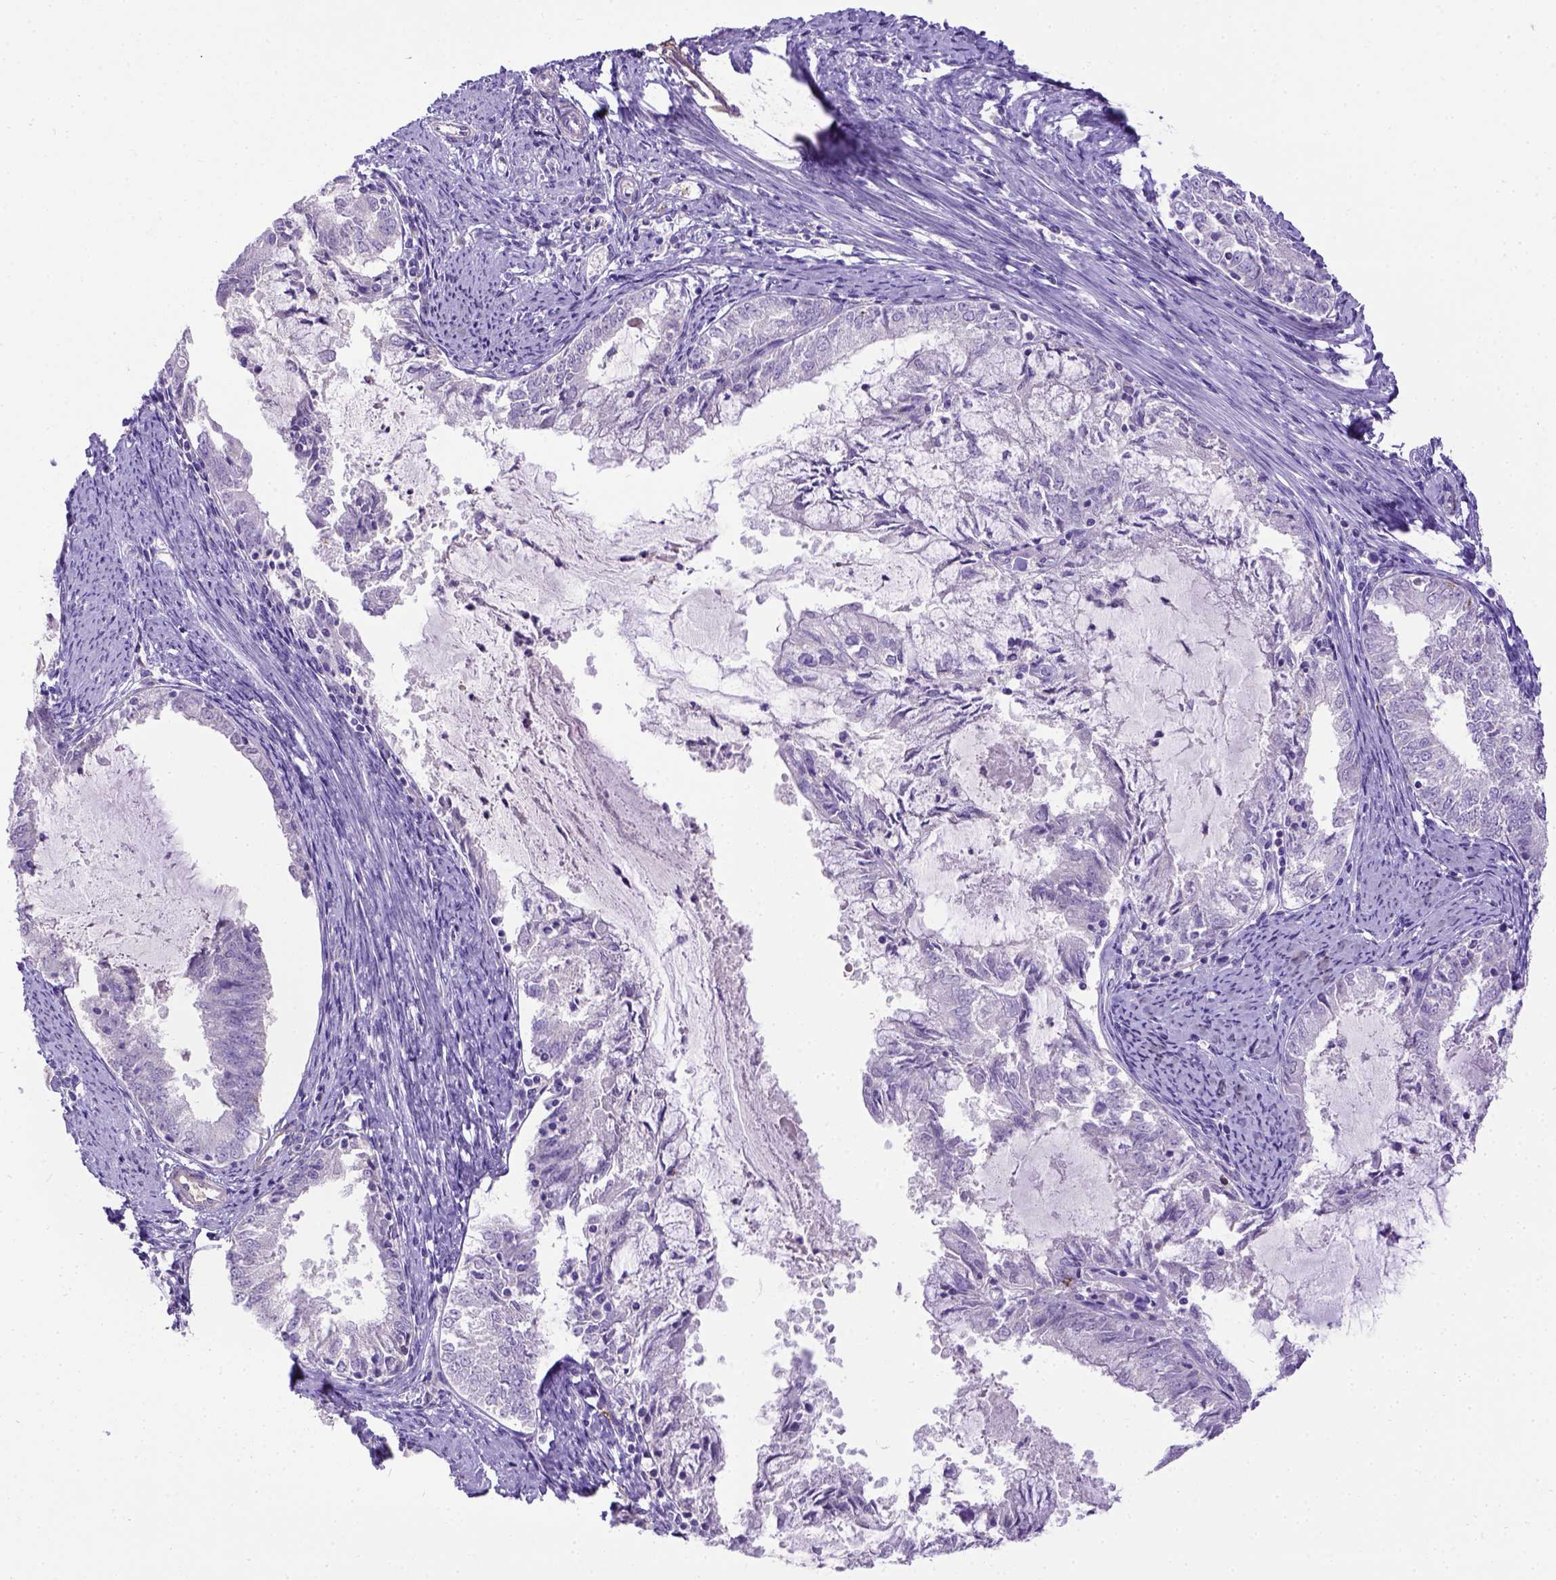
{"staining": {"intensity": "negative", "quantity": "none", "location": "none"}, "tissue": "endometrial cancer", "cell_type": "Tumor cells", "image_type": "cancer", "snomed": [{"axis": "morphology", "description": "Adenocarcinoma, NOS"}, {"axis": "topography", "description": "Endometrium"}], "caption": "An IHC photomicrograph of endometrial cancer (adenocarcinoma) is shown. There is no staining in tumor cells of endometrial cancer (adenocarcinoma).", "gene": "B3GAT1", "patient": {"sex": "female", "age": 57}}